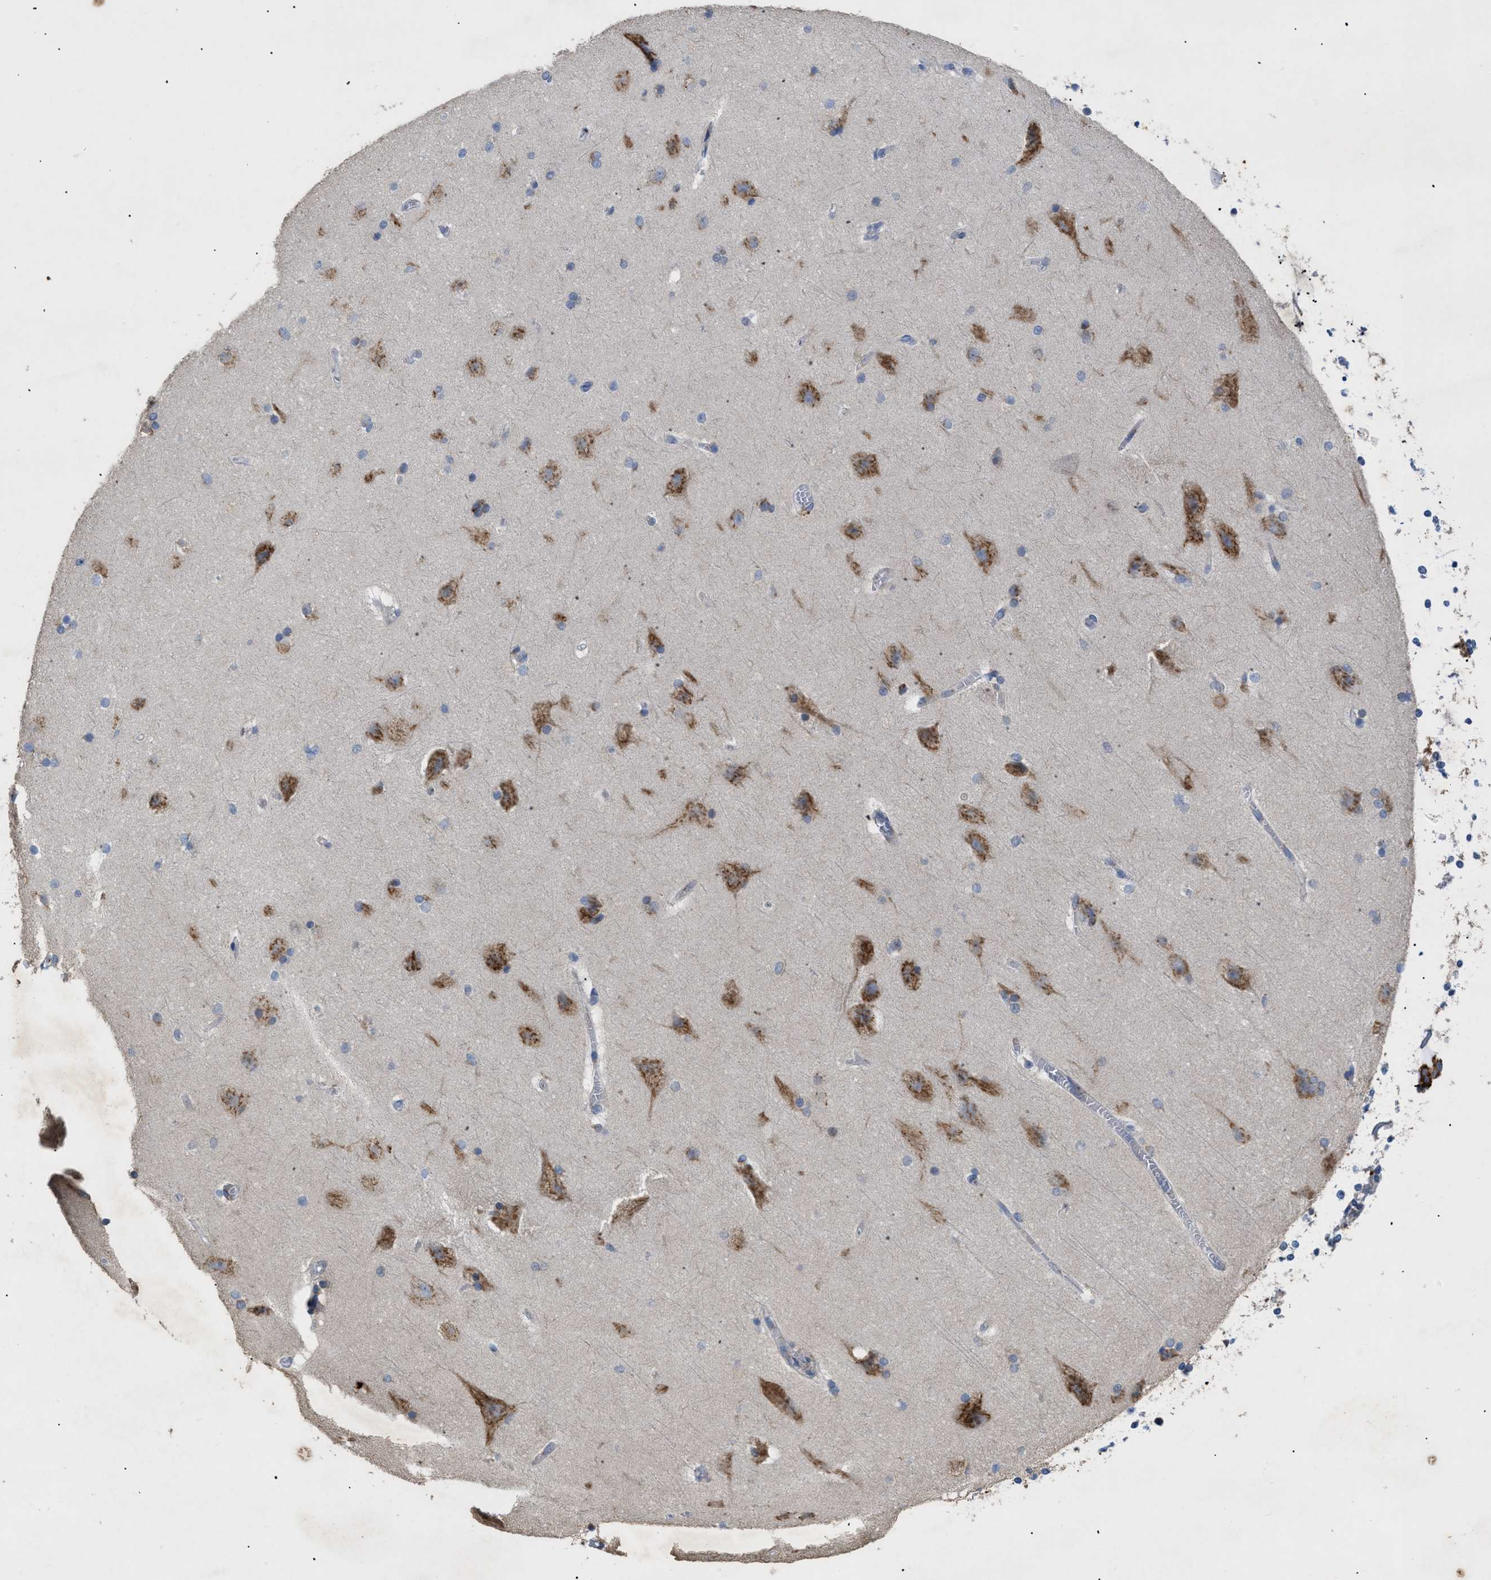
{"staining": {"intensity": "negative", "quantity": "none", "location": "none"}, "tissue": "cerebral cortex", "cell_type": "Endothelial cells", "image_type": "normal", "snomed": [{"axis": "morphology", "description": "Normal tissue, NOS"}, {"axis": "topography", "description": "Cerebral cortex"}, {"axis": "topography", "description": "Hippocampus"}], "caption": "This photomicrograph is of benign cerebral cortex stained with immunohistochemistry (IHC) to label a protein in brown with the nuclei are counter-stained blue. There is no staining in endothelial cells. (Brightfield microscopy of DAB (3,3'-diaminobenzidine) IHC at high magnification).", "gene": "SLC50A1", "patient": {"sex": "female", "age": 19}}